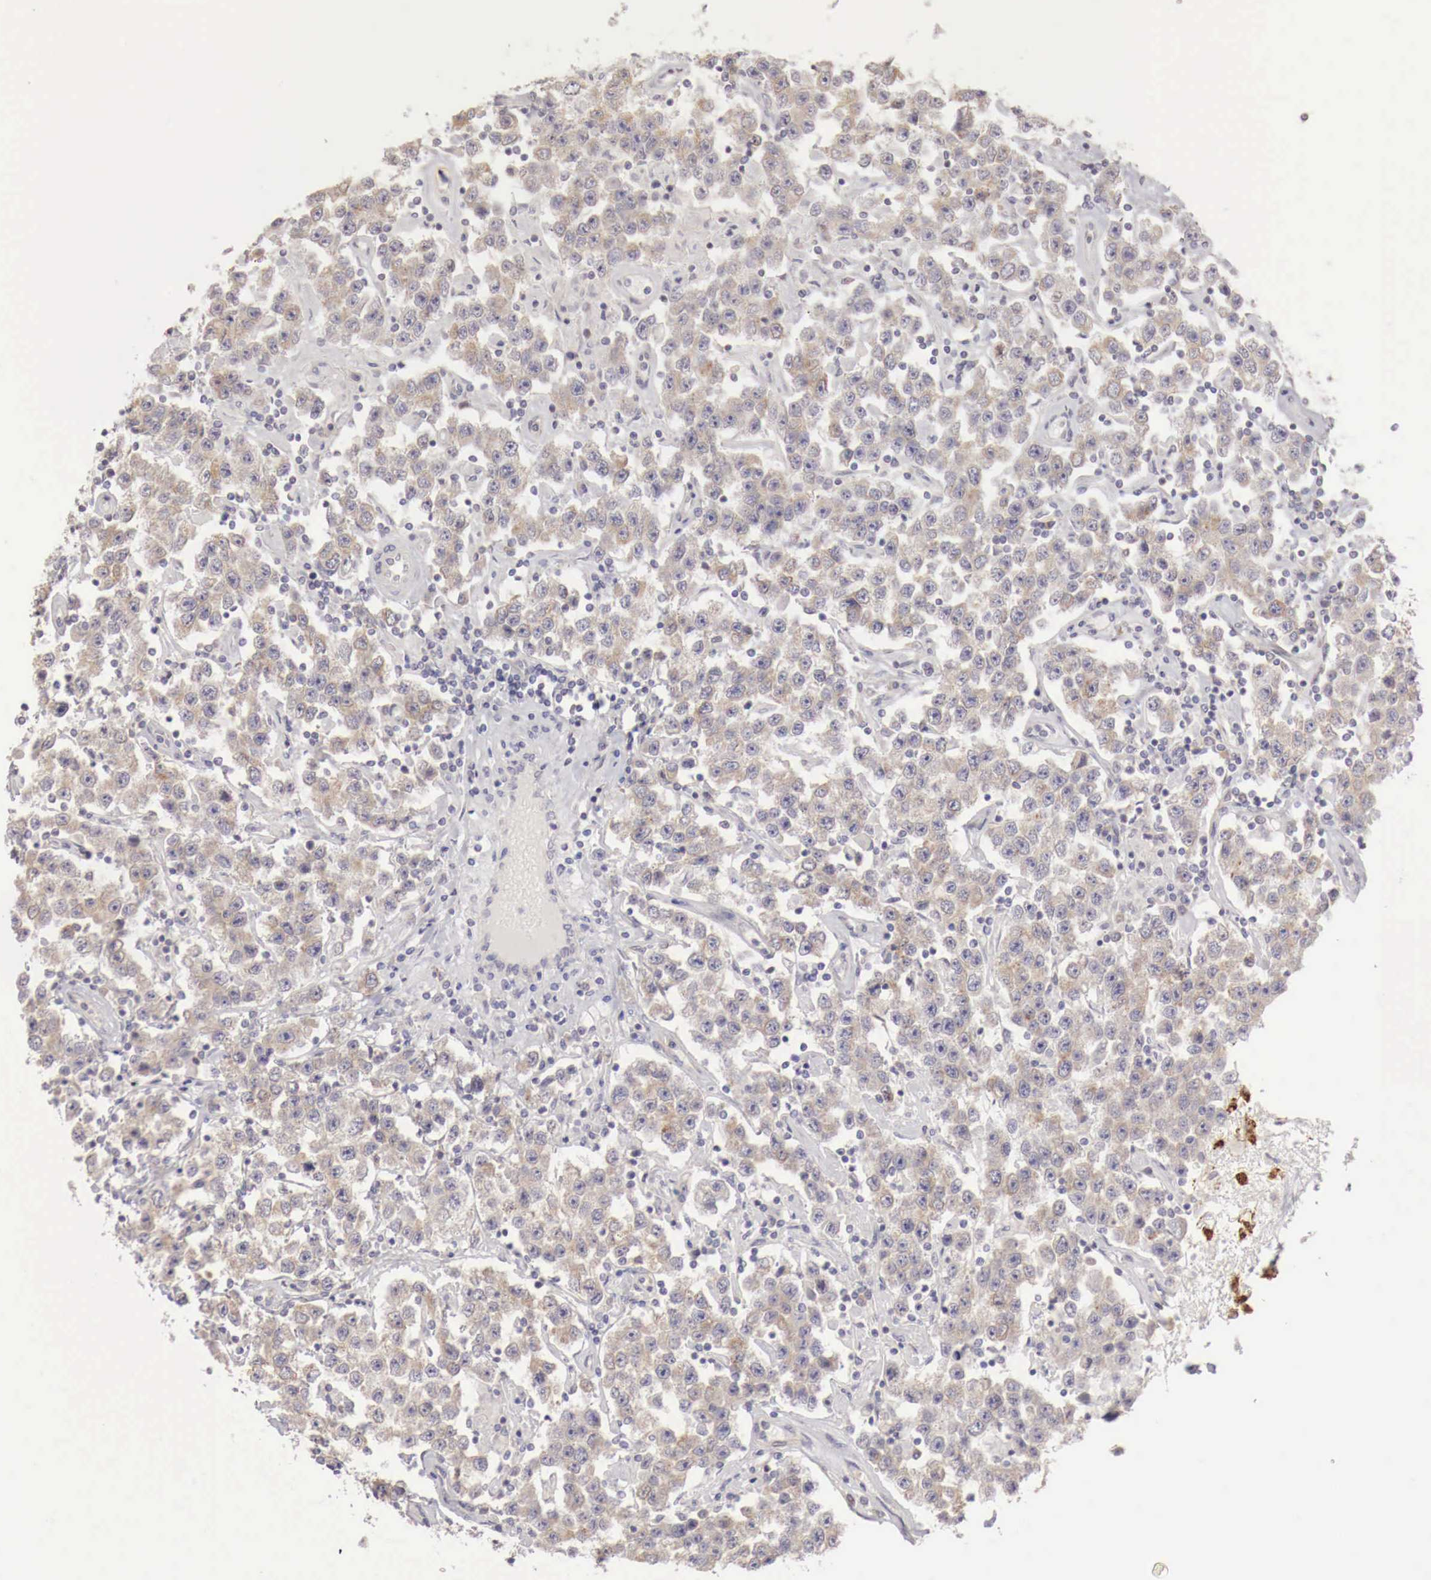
{"staining": {"intensity": "weak", "quantity": ">75%", "location": "cytoplasmic/membranous"}, "tissue": "testis cancer", "cell_type": "Tumor cells", "image_type": "cancer", "snomed": [{"axis": "morphology", "description": "Seminoma, NOS"}, {"axis": "topography", "description": "Testis"}], "caption": "Protein staining demonstrates weak cytoplasmic/membranous expression in about >75% of tumor cells in testis cancer. (DAB (3,3'-diaminobenzidine) IHC with brightfield microscopy, high magnification).", "gene": "NSDHL", "patient": {"sex": "male", "age": 52}}